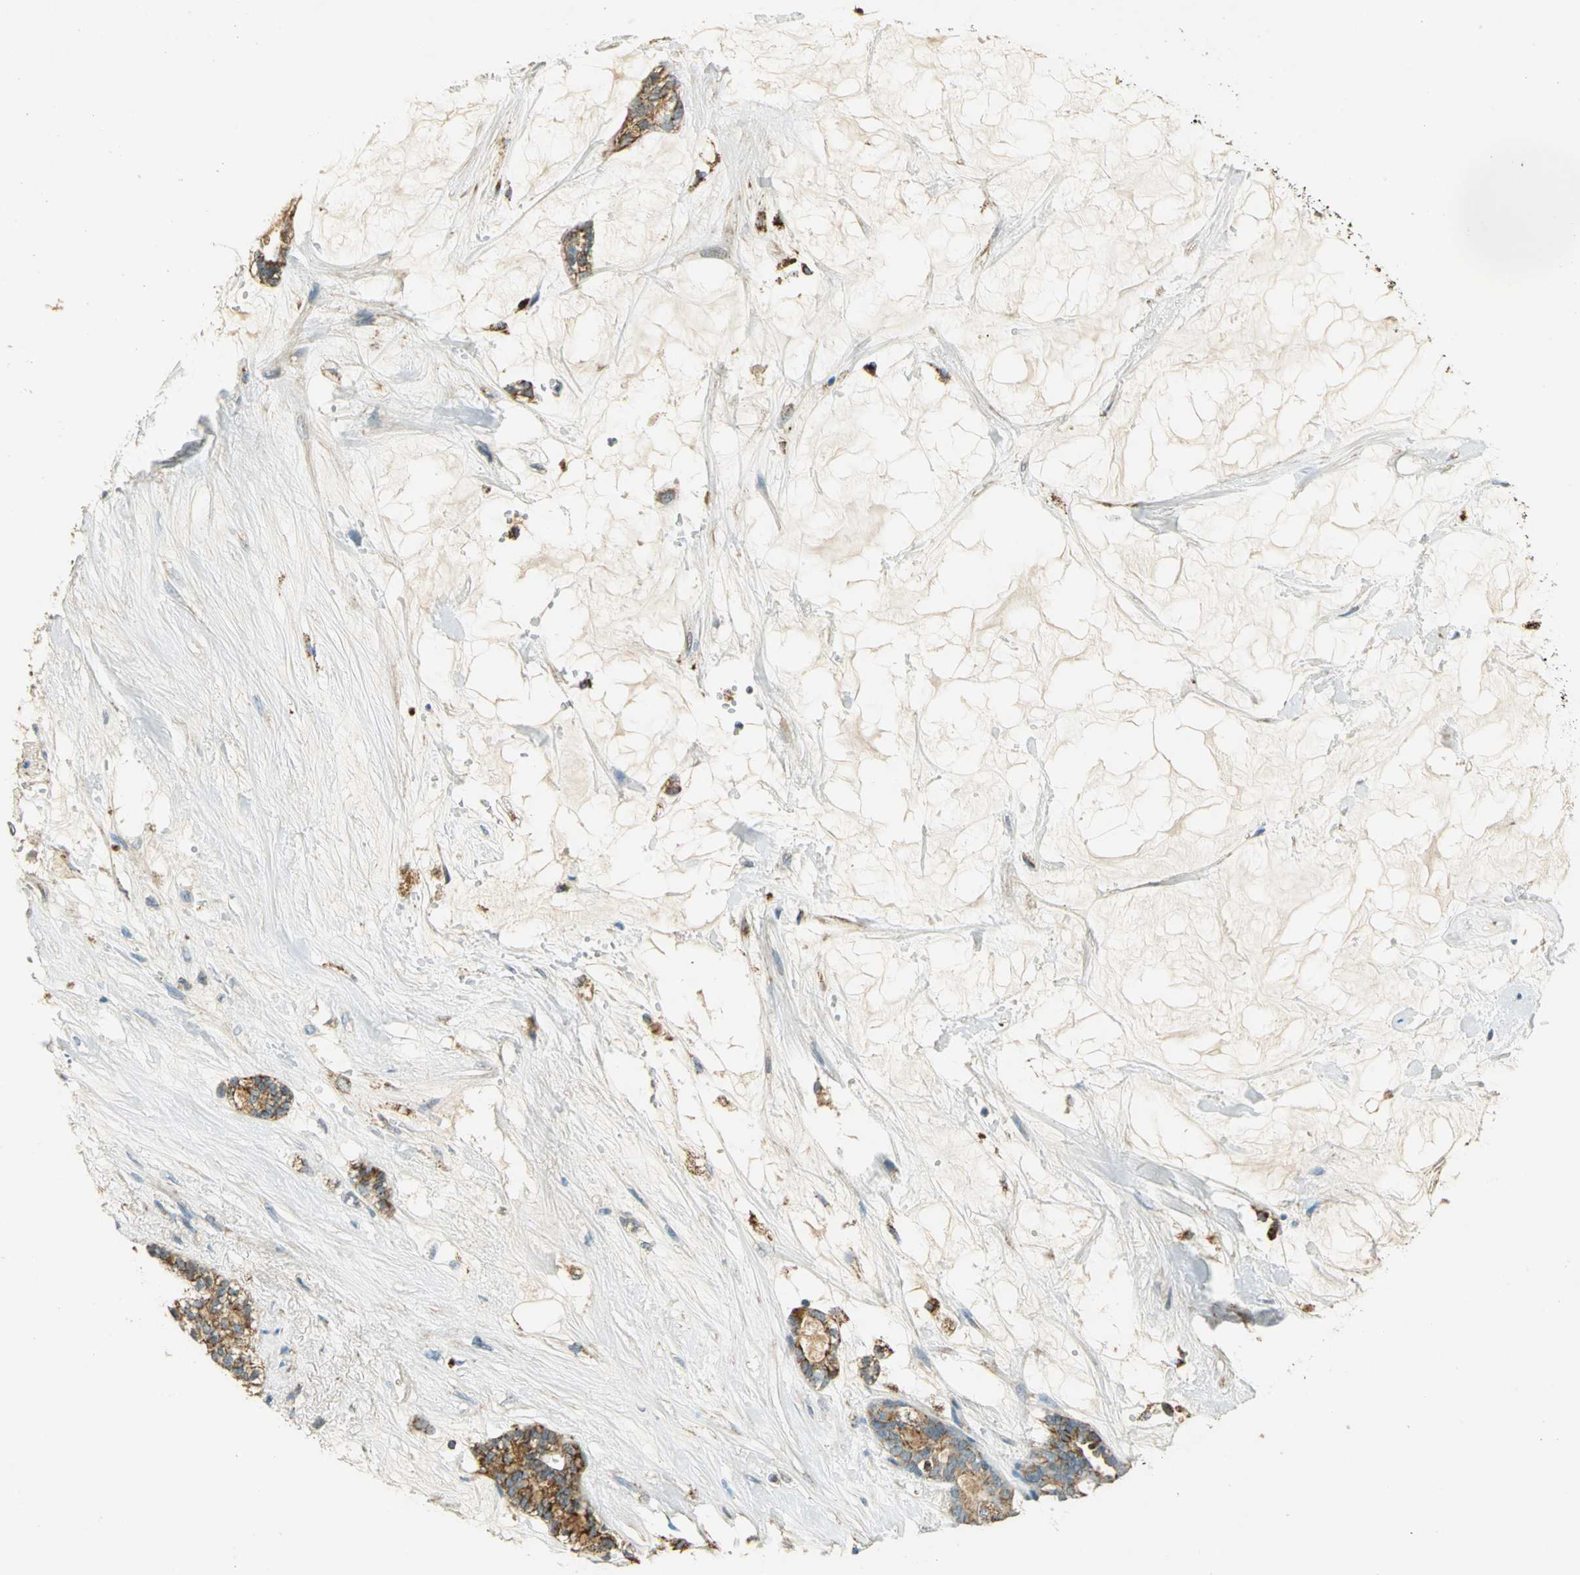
{"staining": {"intensity": "weak", "quantity": ">75%", "location": "cytoplasmic/membranous"}, "tissue": "pancreatic cancer", "cell_type": "Tumor cells", "image_type": "cancer", "snomed": [{"axis": "morphology", "description": "Adenocarcinoma, NOS"}, {"axis": "topography", "description": "Pancreas"}], "caption": "This micrograph exhibits immunohistochemistry (IHC) staining of human pancreatic cancer, with low weak cytoplasmic/membranous staining in approximately >75% of tumor cells.", "gene": "HDHD5", "patient": {"sex": "female", "age": 73}}